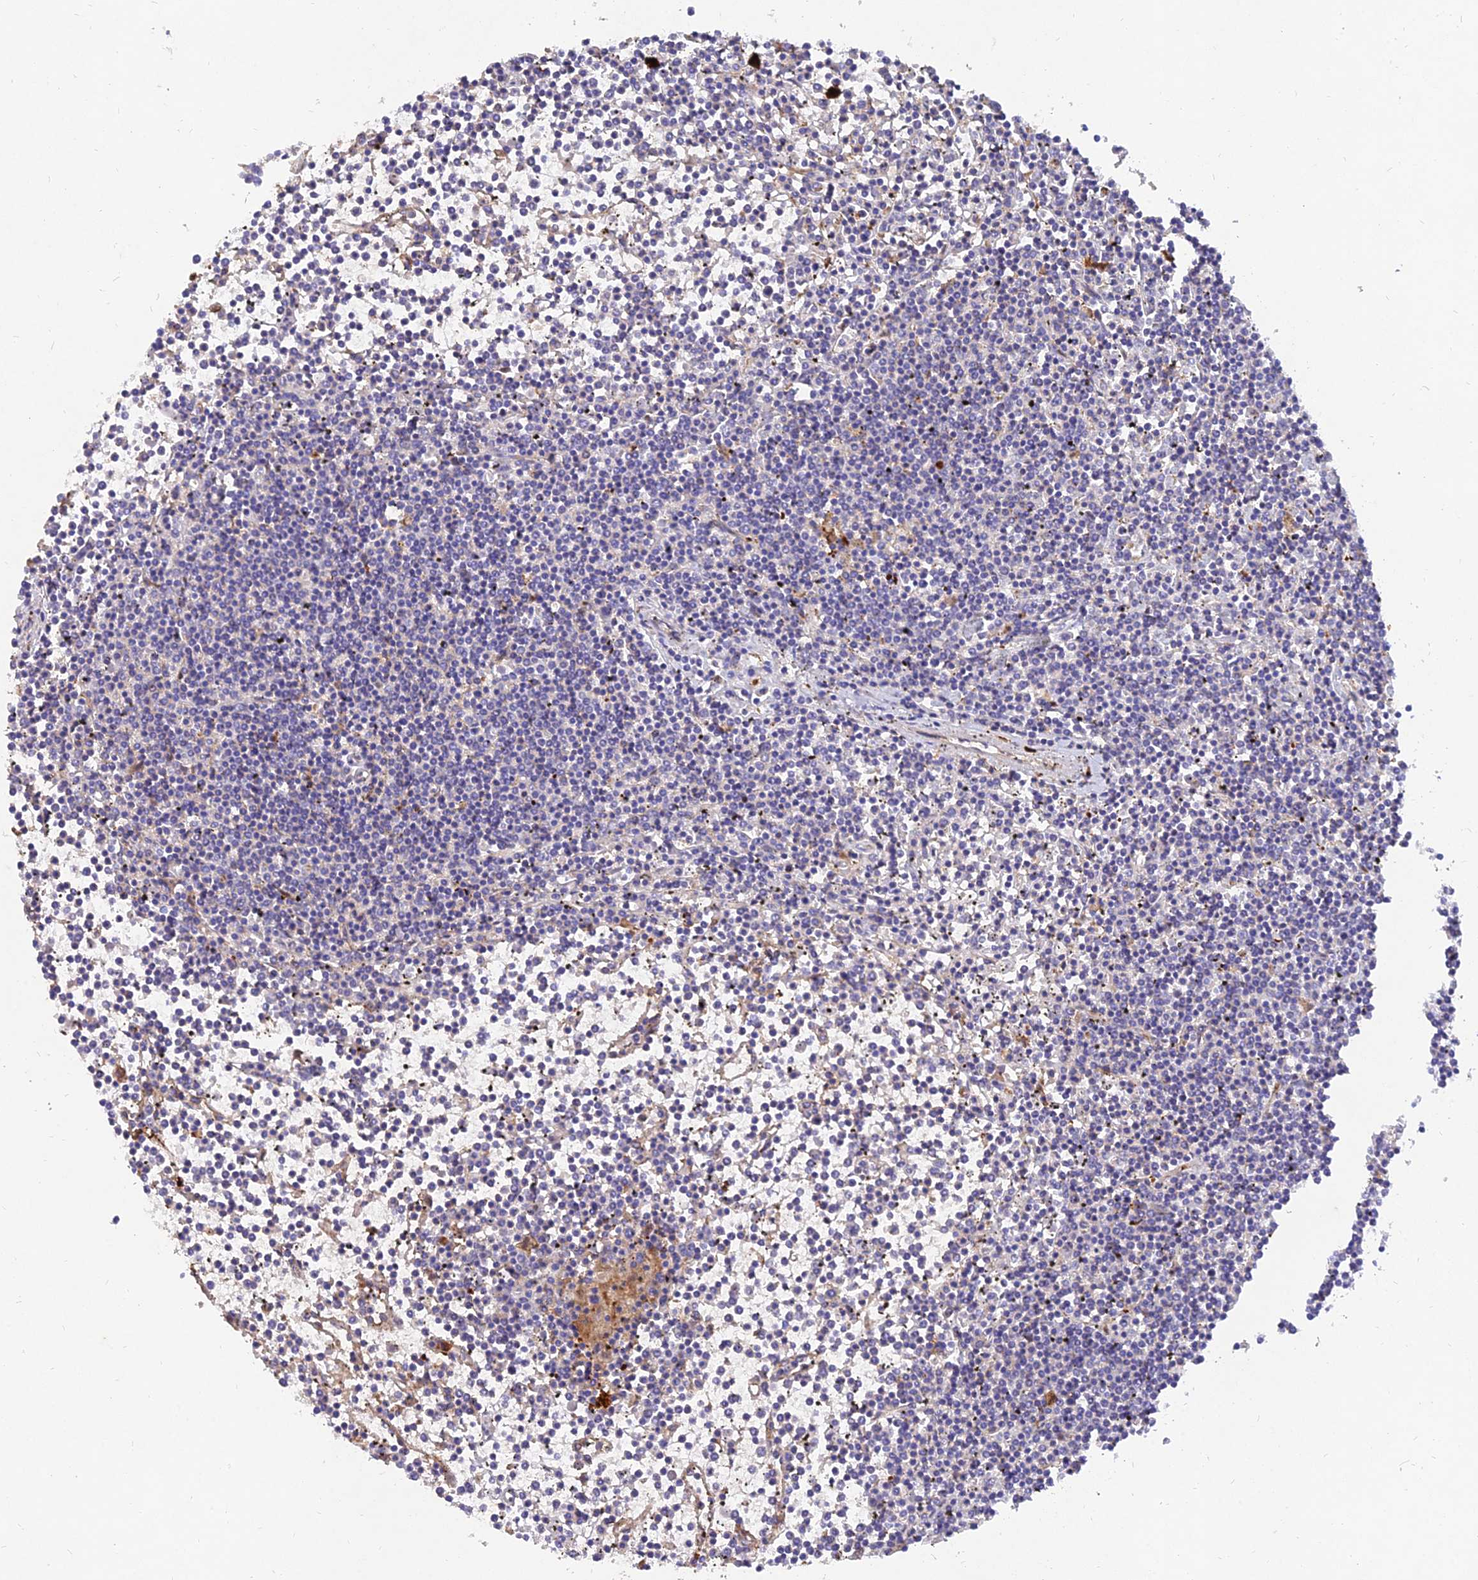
{"staining": {"intensity": "negative", "quantity": "none", "location": "none"}, "tissue": "lymphoma", "cell_type": "Tumor cells", "image_type": "cancer", "snomed": [{"axis": "morphology", "description": "Malignant lymphoma, non-Hodgkin's type, Low grade"}, {"axis": "topography", "description": "Spleen"}], "caption": "High power microscopy histopathology image of an IHC image of lymphoma, revealing no significant positivity in tumor cells.", "gene": "MROH1", "patient": {"sex": "female", "age": 19}}